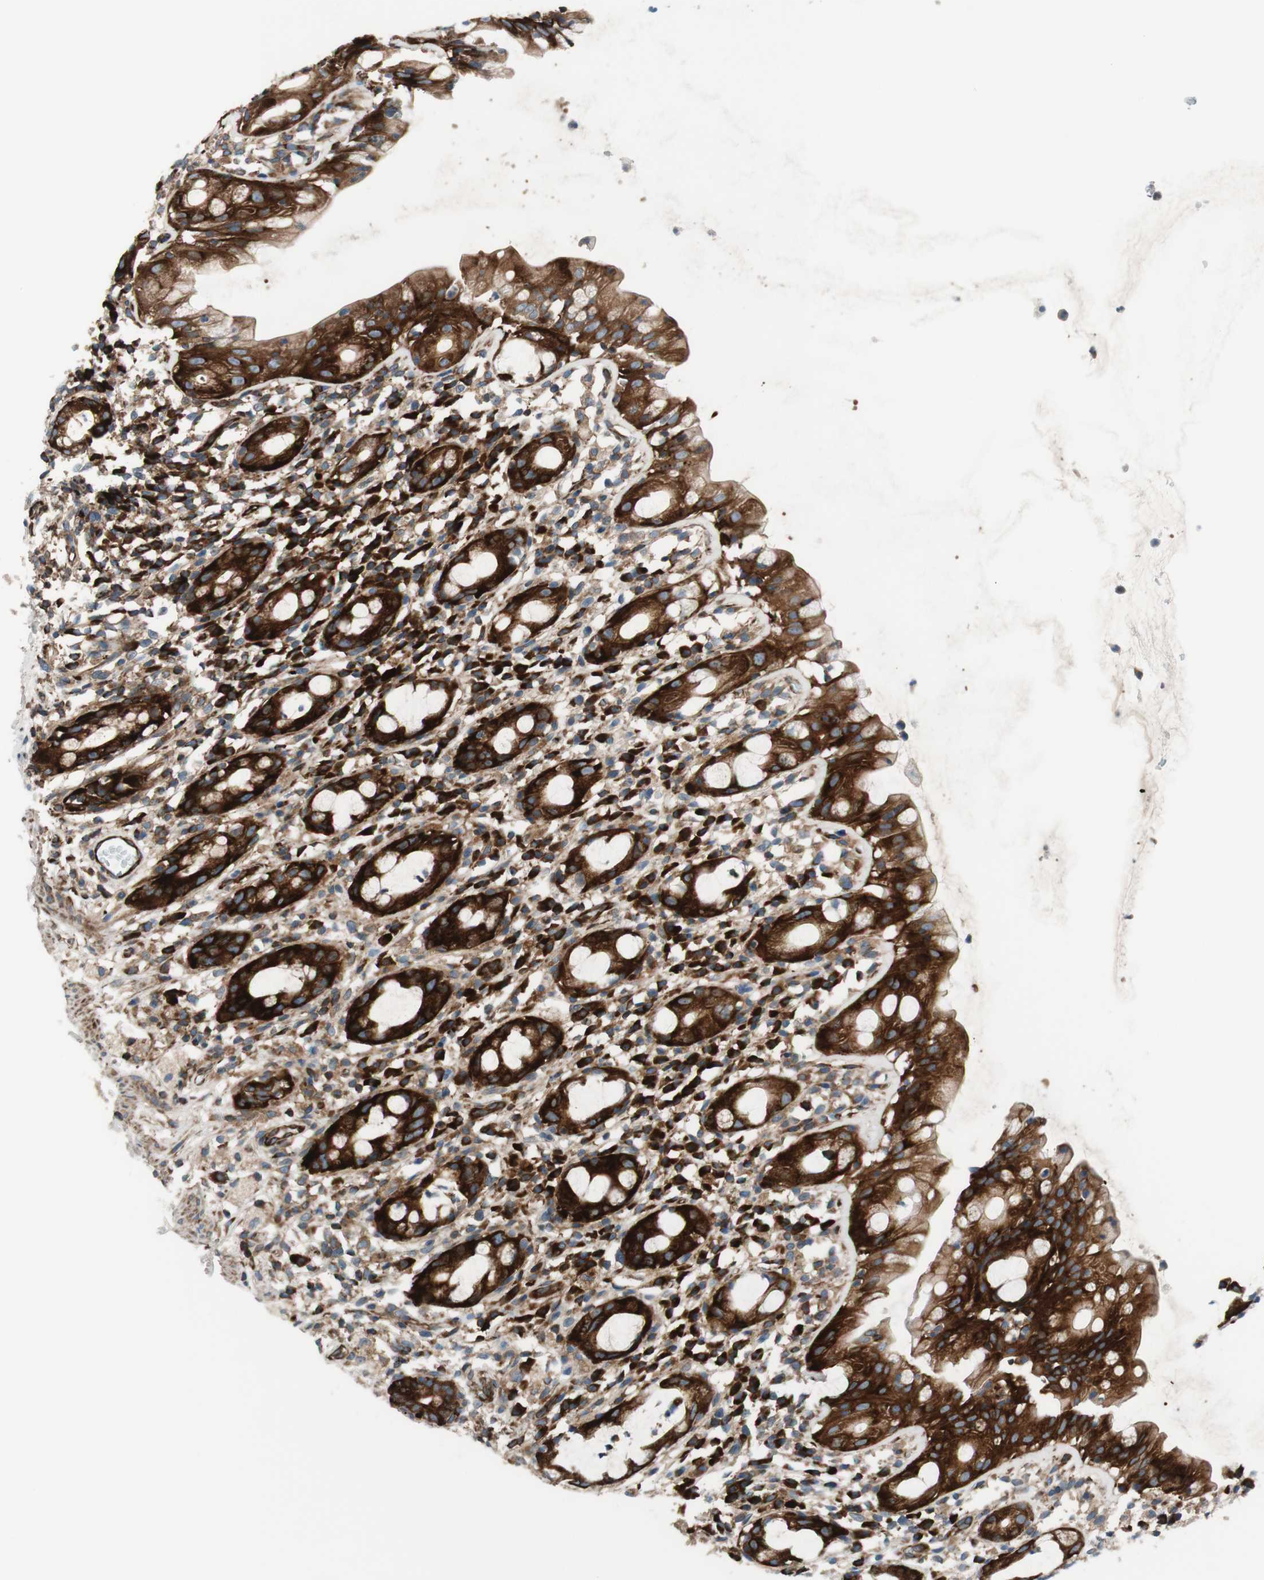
{"staining": {"intensity": "strong", "quantity": ">75%", "location": "cytoplasmic/membranous"}, "tissue": "rectum", "cell_type": "Glandular cells", "image_type": "normal", "snomed": [{"axis": "morphology", "description": "Normal tissue, NOS"}, {"axis": "topography", "description": "Rectum"}], "caption": "A high-resolution image shows immunohistochemistry staining of unremarkable rectum, which displays strong cytoplasmic/membranous expression in about >75% of glandular cells.", "gene": "CCN4", "patient": {"sex": "male", "age": 44}}